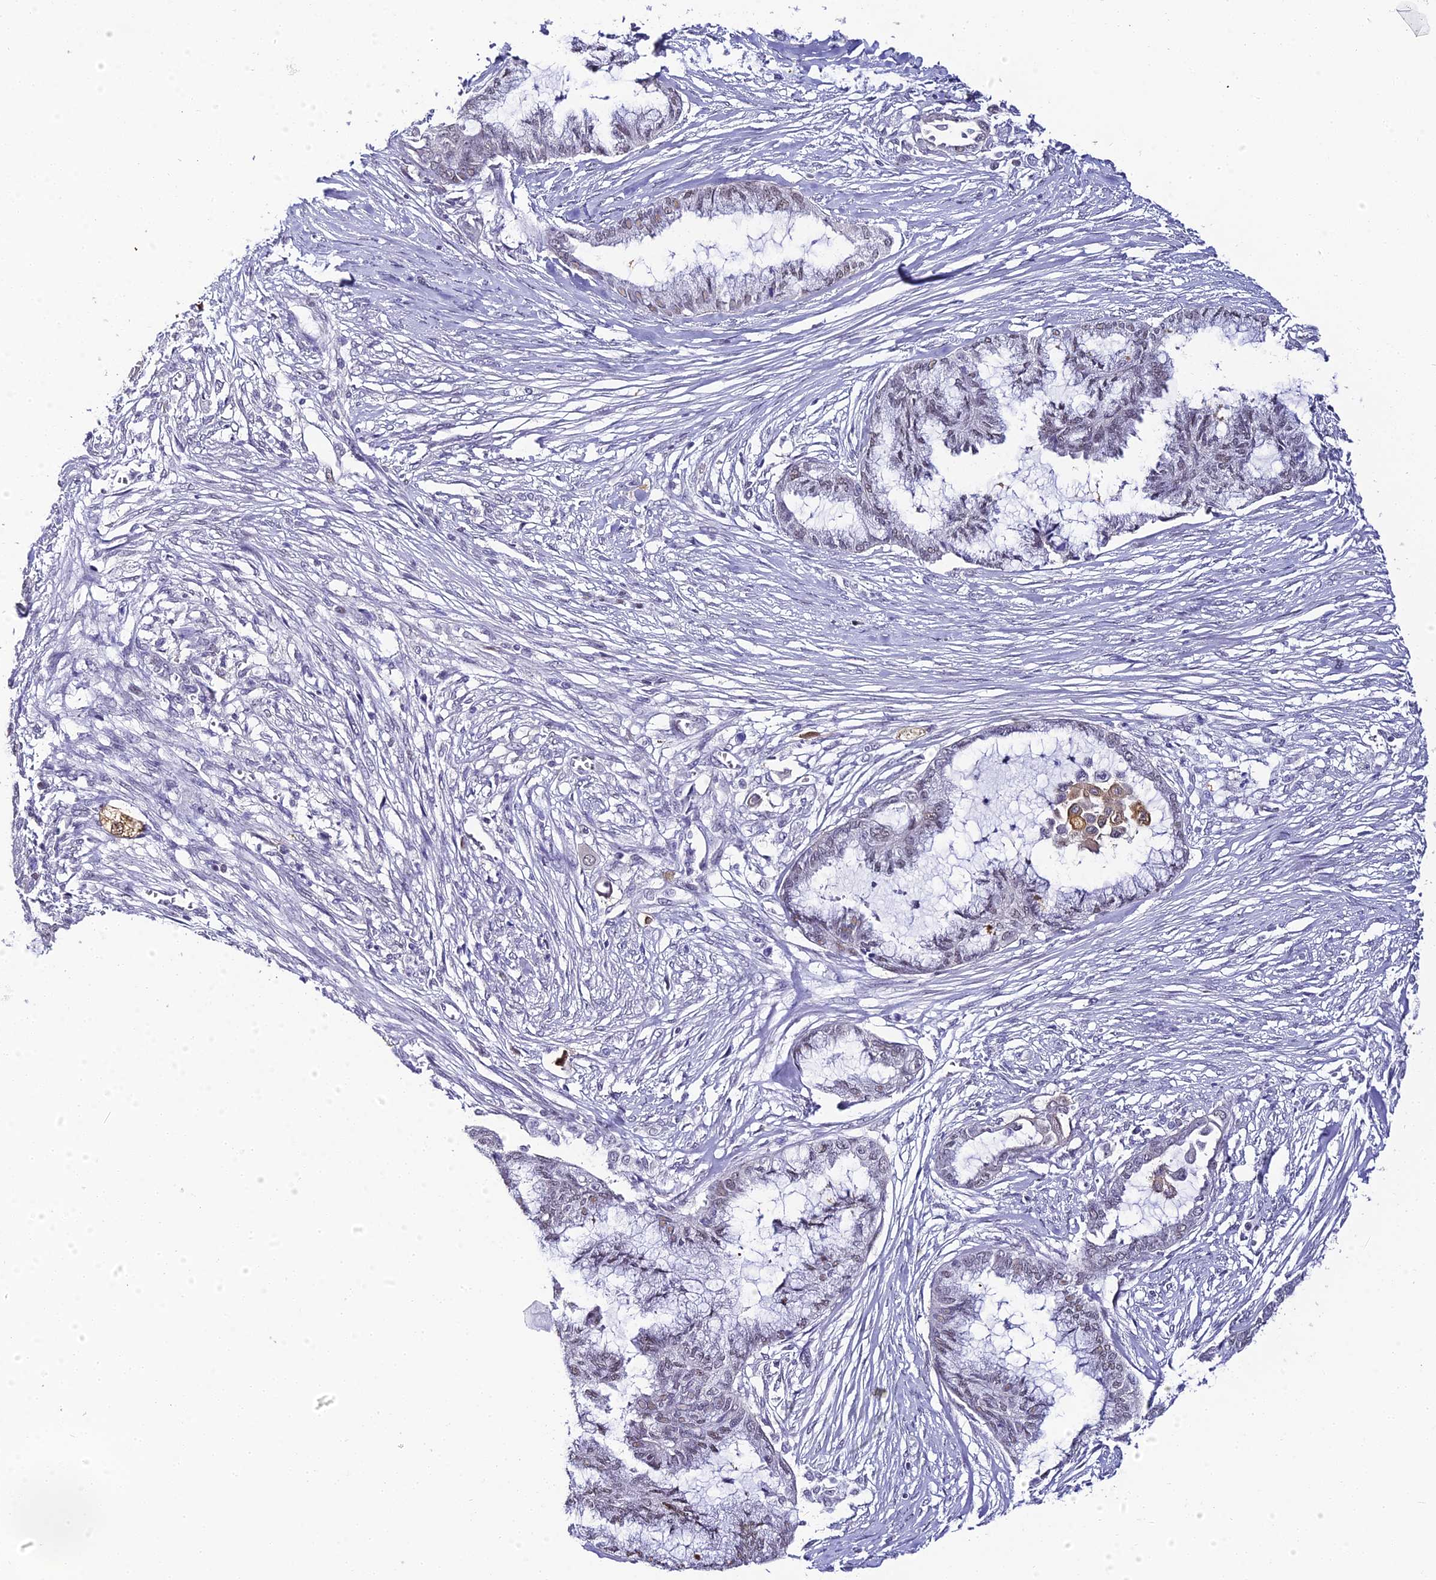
{"staining": {"intensity": "weak", "quantity": "<25%", "location": "nuclear"}, "tissue": "endometrial cancer", "cell_type": "Tumor cells", "image_type": "cancer", "snomed": [{"axis": "morphology", "description": "Adenocarcinoma, NOS"}, {"axis": "topography", "description": "Endometrium"}], "caption": "Photomicrograph shows no protein positivity in tumor cells of endometrial cancer (adenocarcinoma) tissue. Brightfield microscopy of immunohistochemistry (IHC) stained with DAB (3,3'-diaminobenzidine) (brown) and hematoxylin (blue), captured at high magnification.", "gene": "ABHD14A-ACY1", "patient": {"sex": "female", "age": 86}}